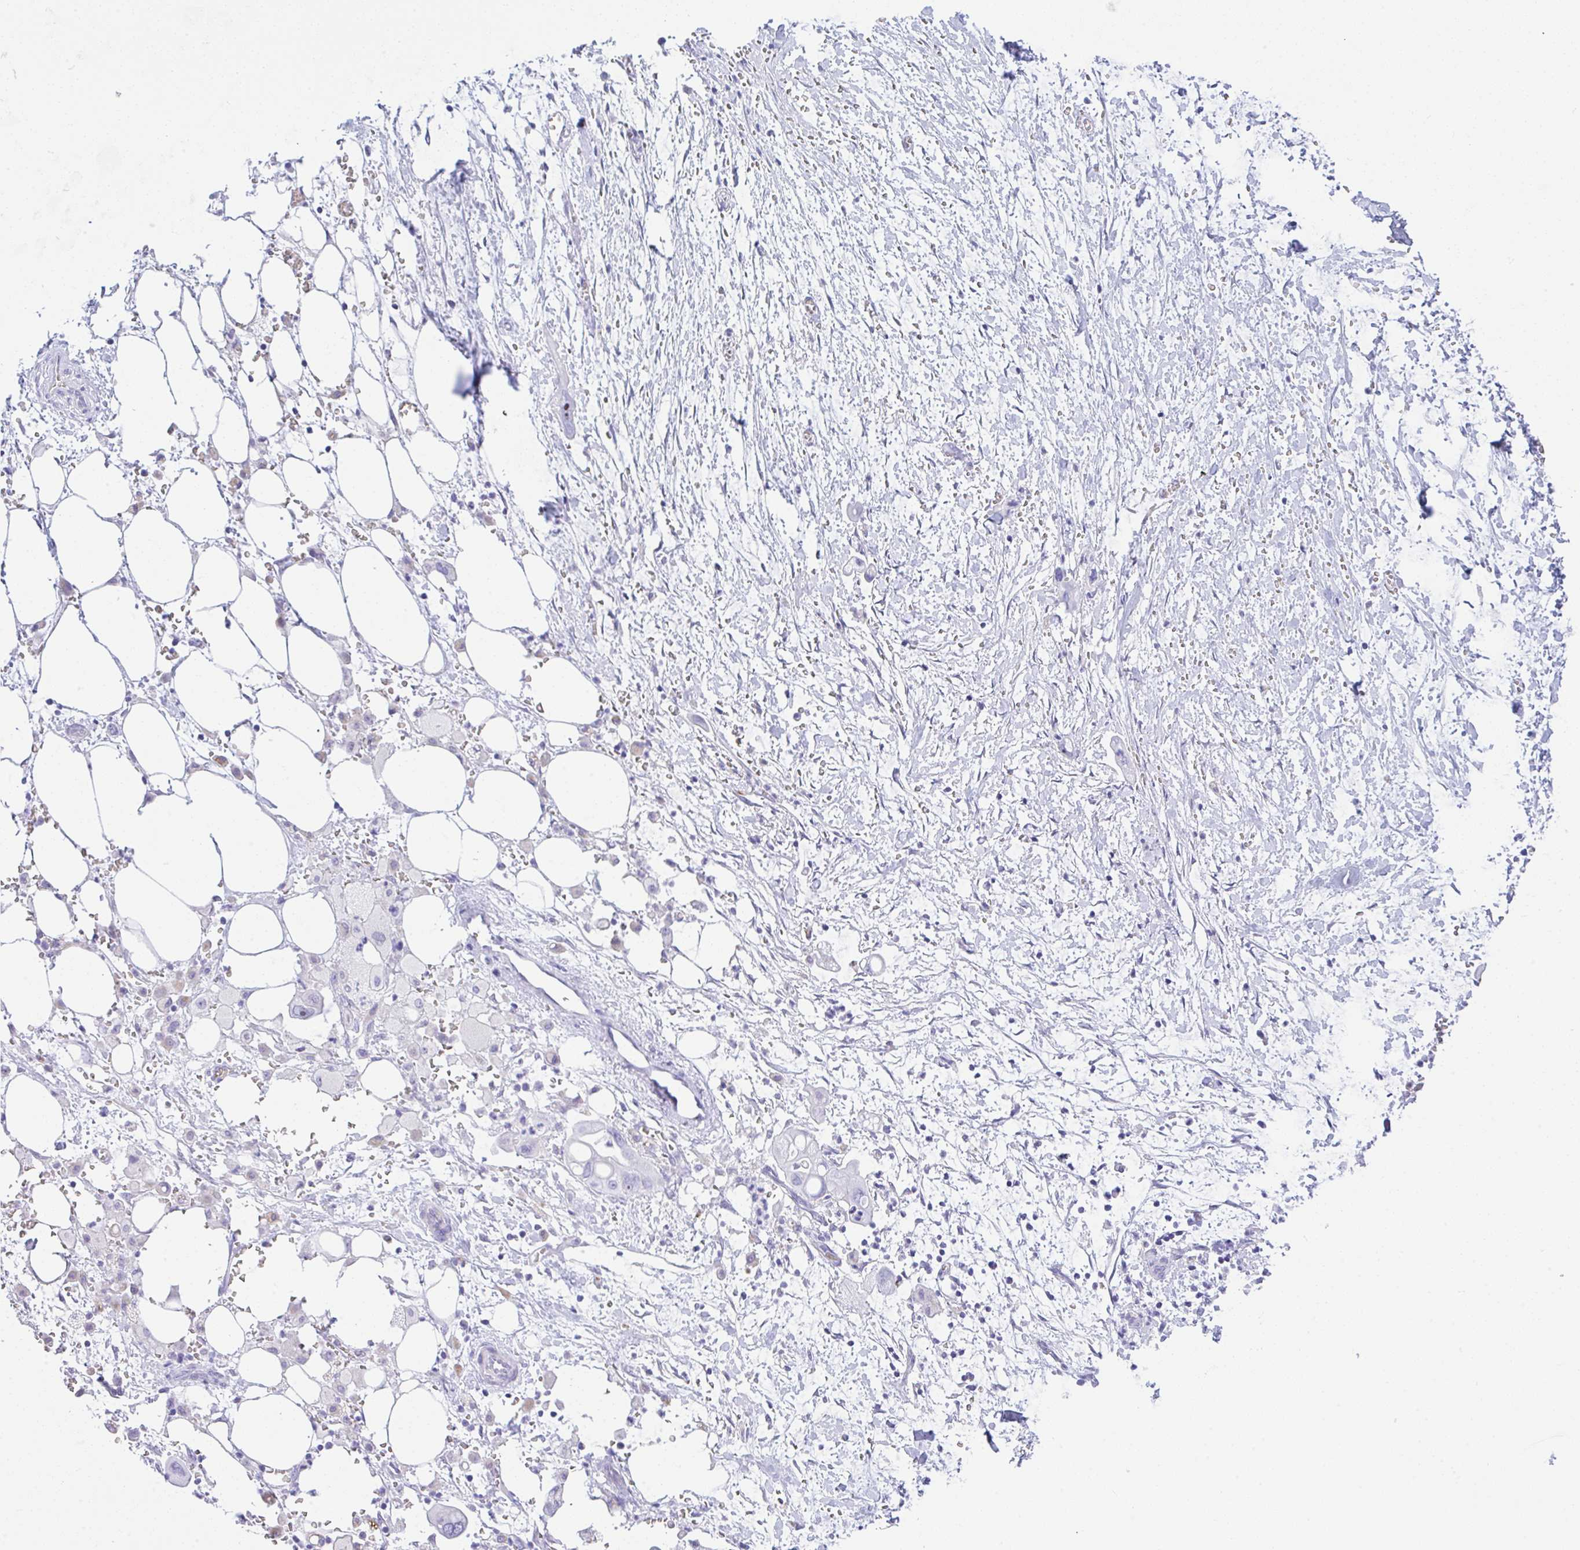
{"staining": {"intensity": "negative", "quantity": "none", "location": "none"}, "tissue": "pancreatic cancer", "cell_type": "Tumor cells", "image_type": "cancer", "snomed": [{"axis": "morphology", "description": "Adenocarcinoma, NOS"}, {"axis": "topography", "description": "Pancreas"}], "caption": "Immunohistochemical staining of pancreatic cancer (adenocarcinoma) reveals no significant positivity in tumor cells.", "gene": "NDUFAF8", "patient": {"sex": "male", "age": 61}}